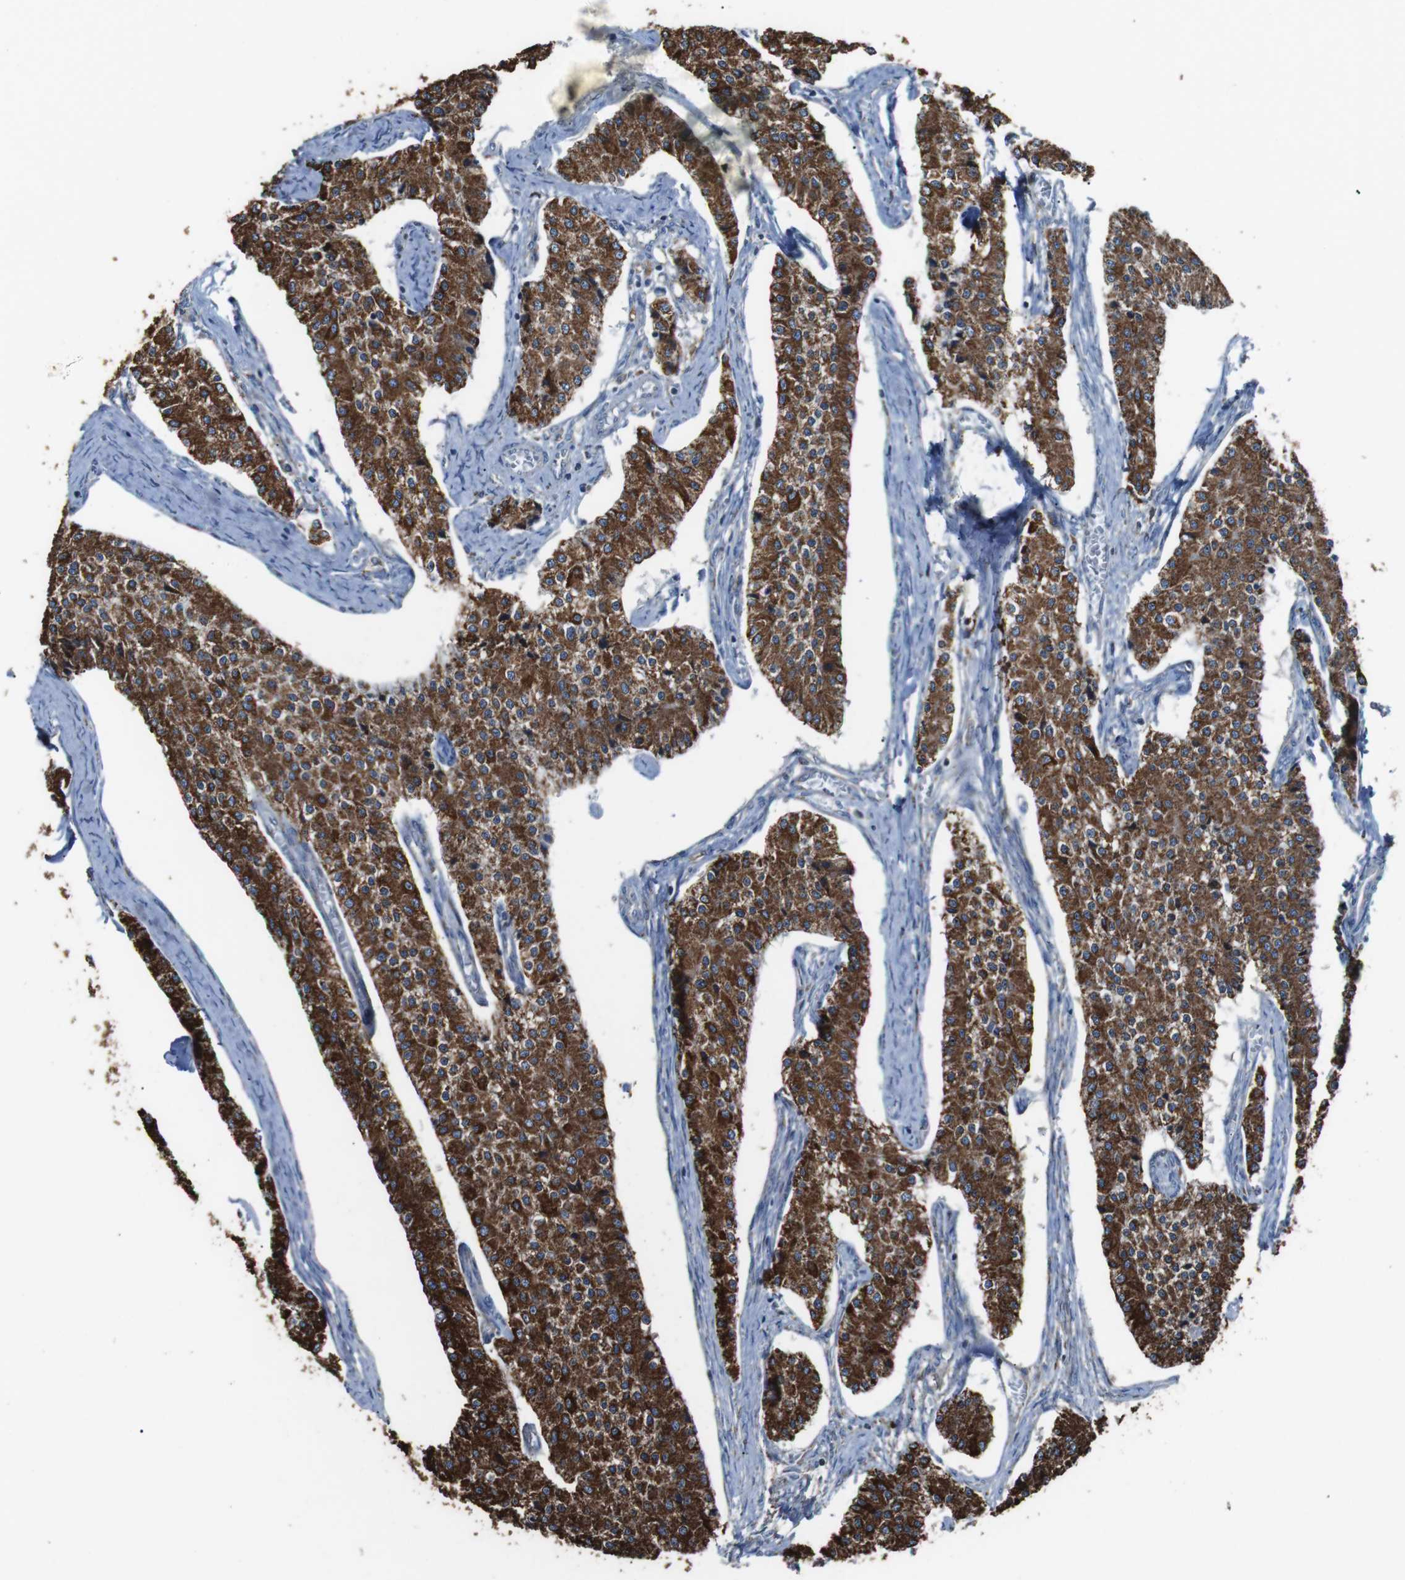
{"staining": {"intensity": "moderate", "quantity": ">75%", "location": "cytoplasmic/membranous"}, "tissue": "carcinoid", "cell_type": "Tumor cells", "image_type": "cancer", "snomed": [{"axis": "morphology", "description": "Carcinoid, malignant, NOS"}, {"axis": "topography", "description": "Colon"}], "caption": "DAB (3,3'-diaminobenzidine) immunohistochemical staining of human carcinoid reveals moderate cytoplasmic/membranous protein expression in about >75% of tumor cells. The protein of interest is stained brown, and the nuclei are stained in blue (DAB (3,3'-diaminobenzidine) IHC with brightfield microscopy, high magnification).", "gene": "CISD2", "patient": {"sex": "female", "age": 52}}